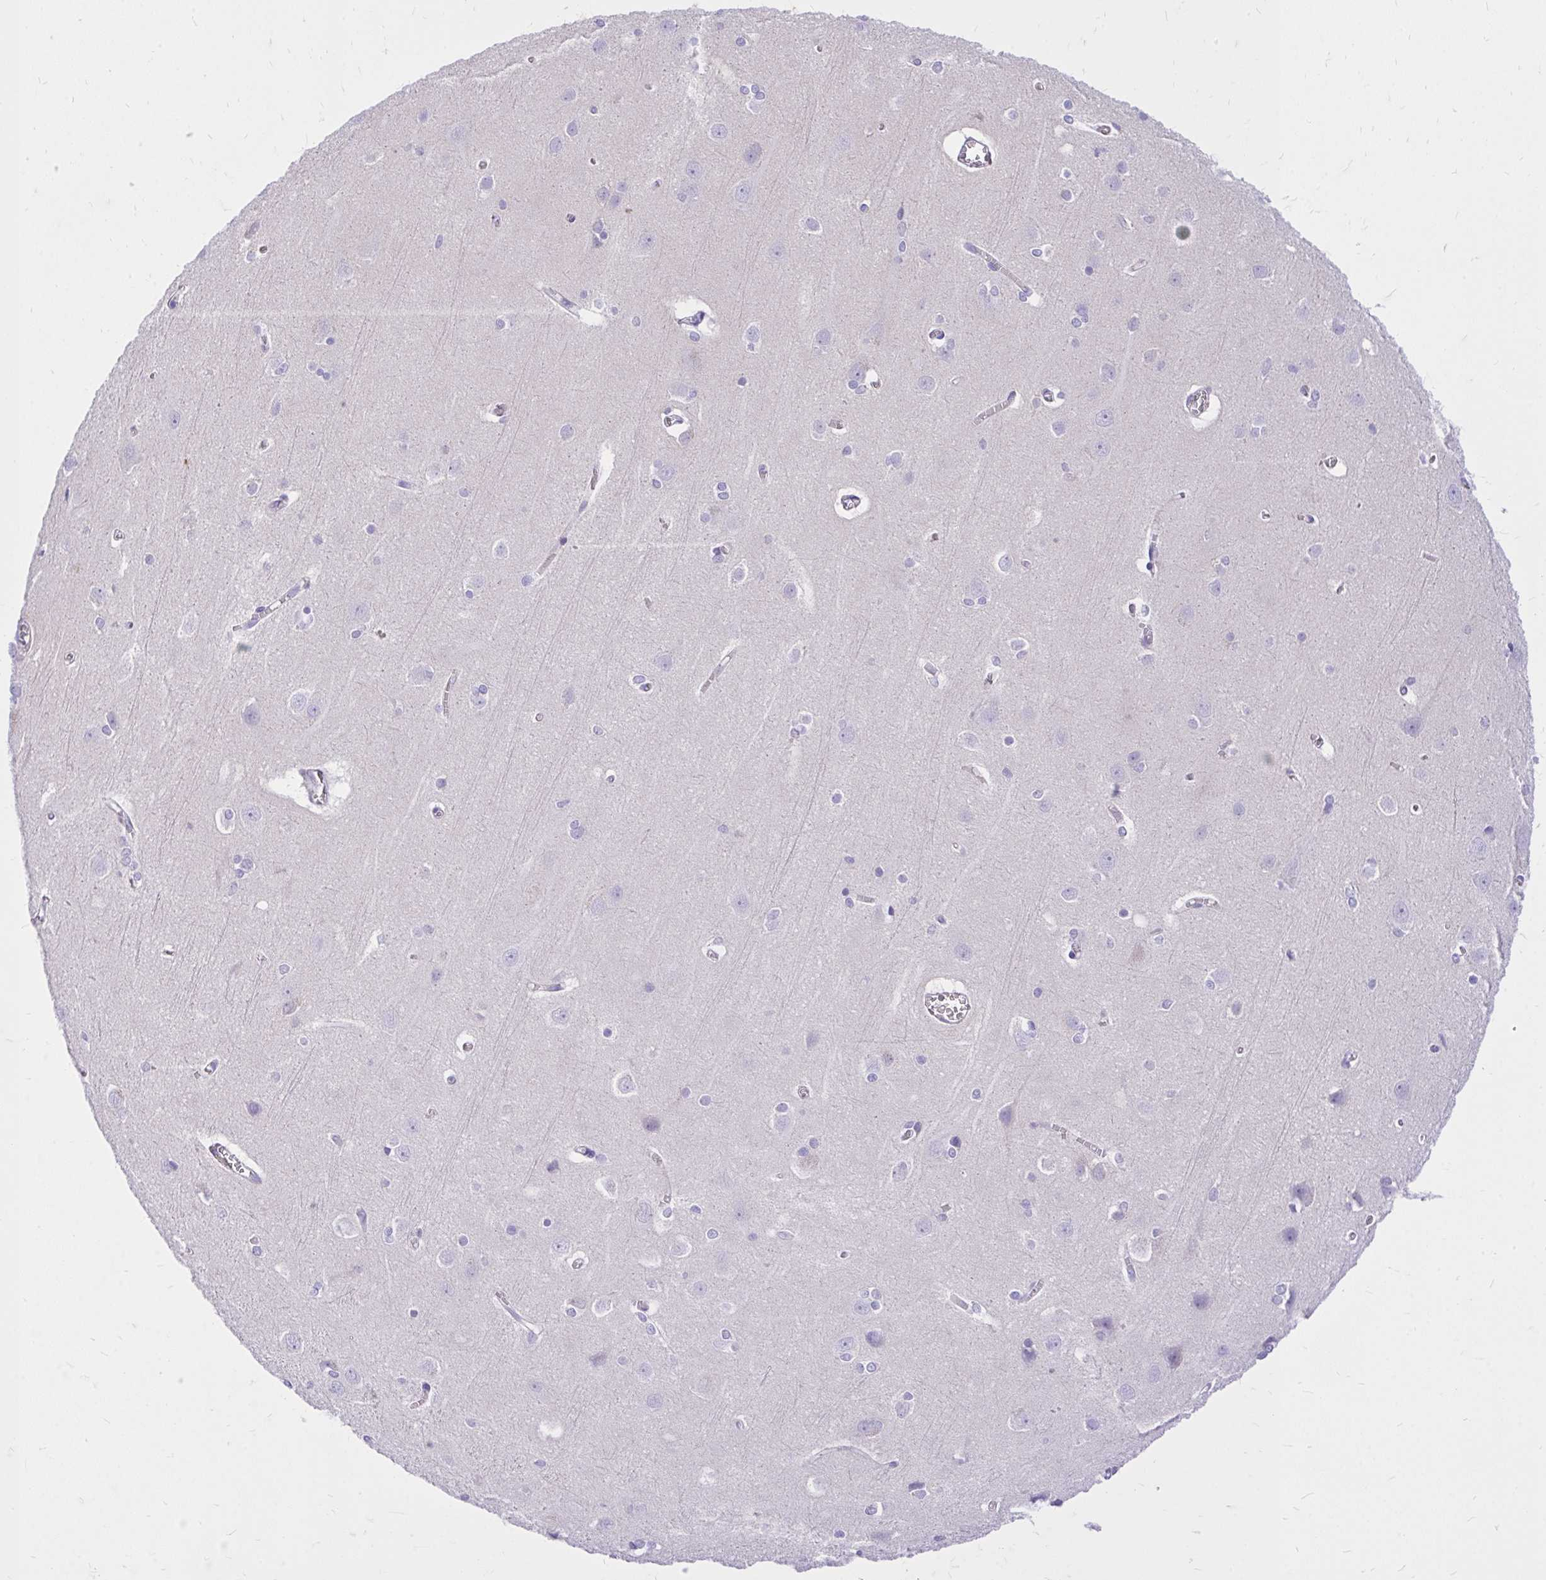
{"staining": {"intensity": "negative", "quantity": "none", "location": "none"}, "tissue": "cerebral cortex", "cell_type": "Endothelial cells", "image_type": "normal", "snomed": [{"axis": "morphology", "description": "Normal tissue, NOS"}, {"axis": "topography", "description": "Cerebral cortex"}], "caption": "Image shows no significant protein expression in endothelial cells of unremarkable cerebral cortex. The staining was performed using DAB (3,3'-diaminobenzidine) to visualize the protein expression in brown, while the nuclei were stained in blue with hematoxylin (Magnification: 20x).", "gene": "MON1A", "patient": {"sex": "male", "age": 37}}